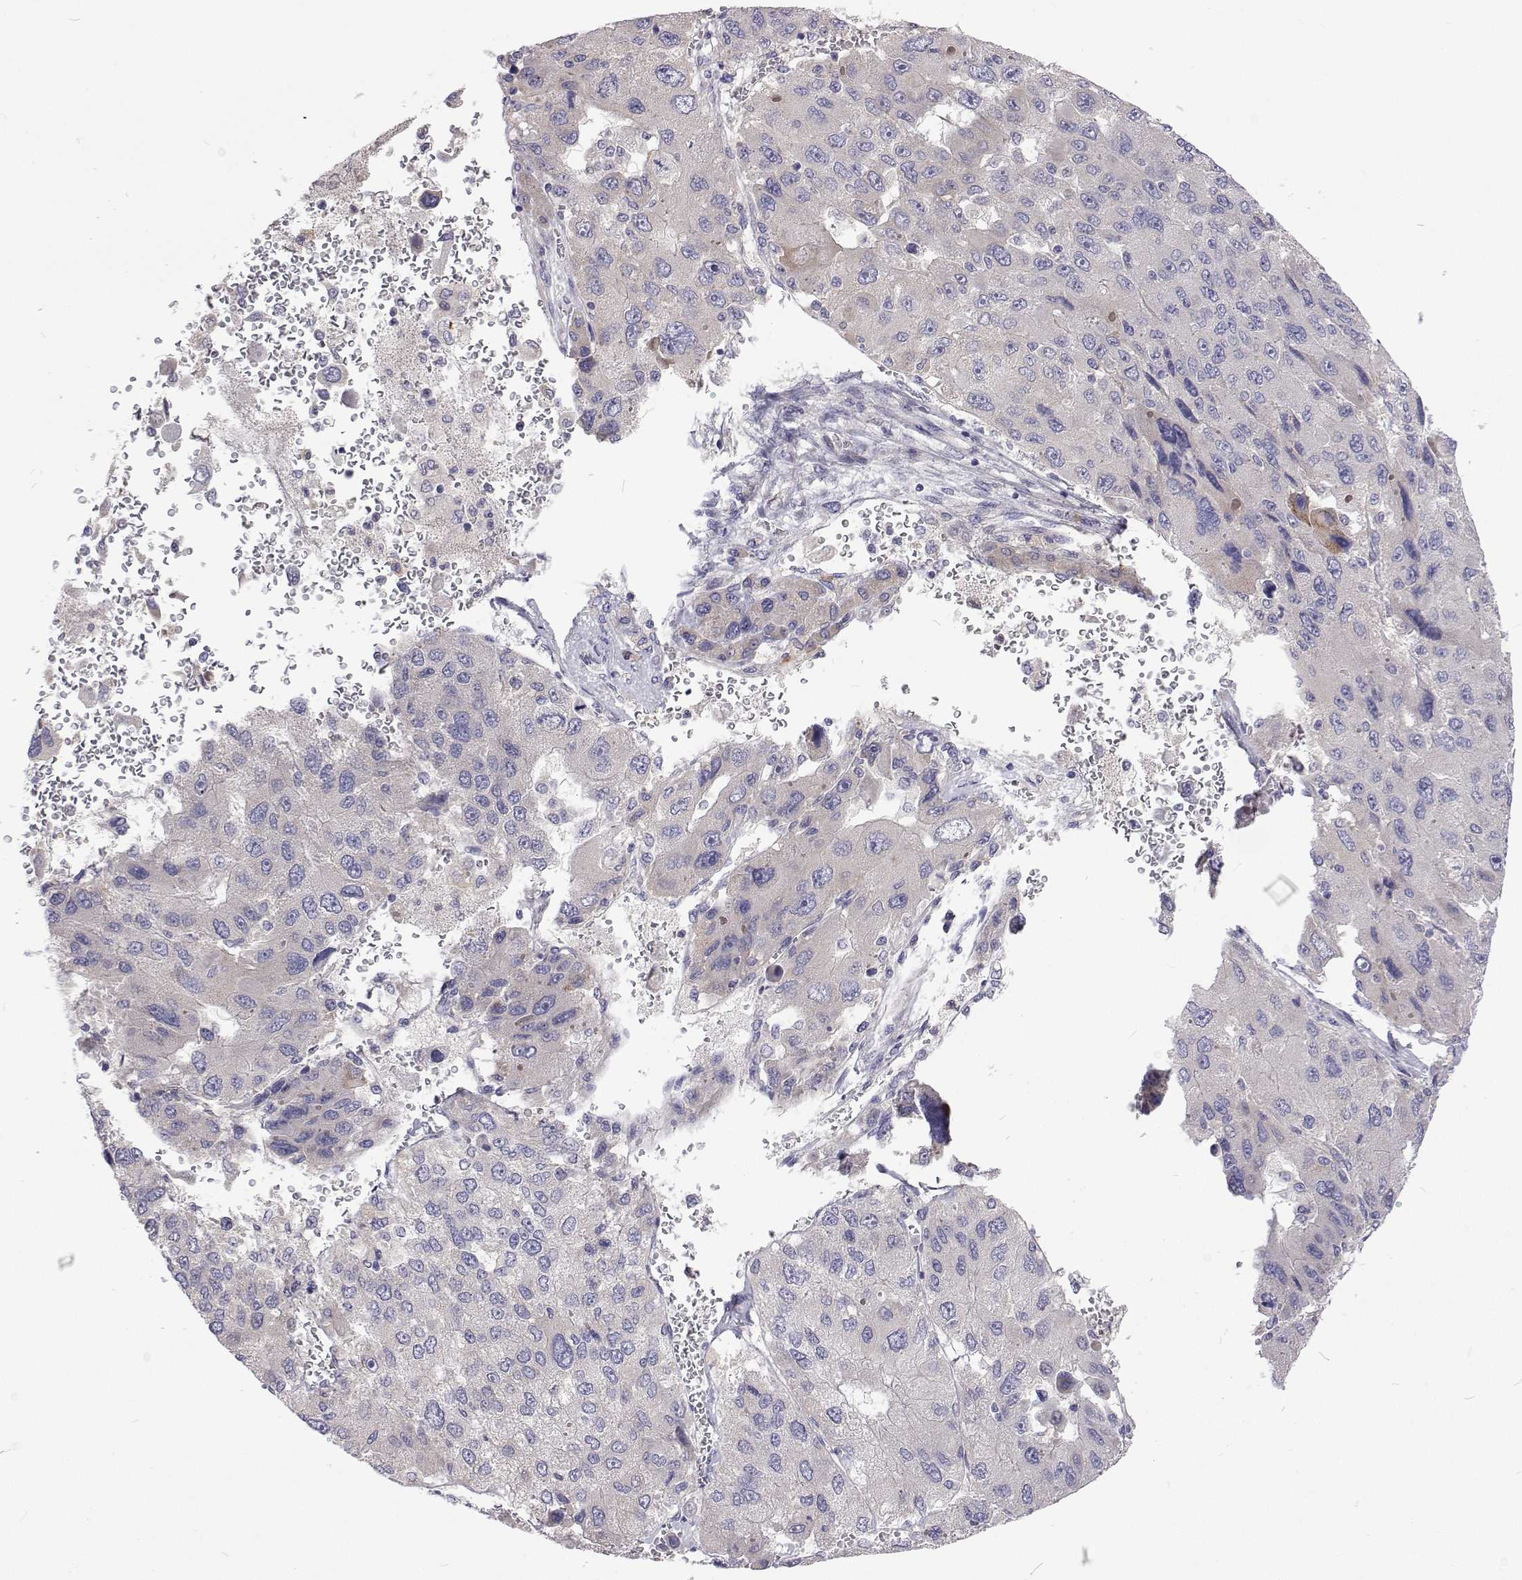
{"staining": {"intensity": "negative", "quantity": "none", "location": "none"}, "tissue": "liver cancer", "cell_type": "Tumor cells", "image_type": "cancer", "snomed": [{"axis": "morphology", "description": "Carcinoma, Hepatocellular, NOS"}, {"axis": "topography", "description": "Liver"}], "caption": "The photomicrograph displays no significant expression in tumor cells of liver cancer.", "gene": "NPR3", "patient": {"sex": "female", "age": 41}}